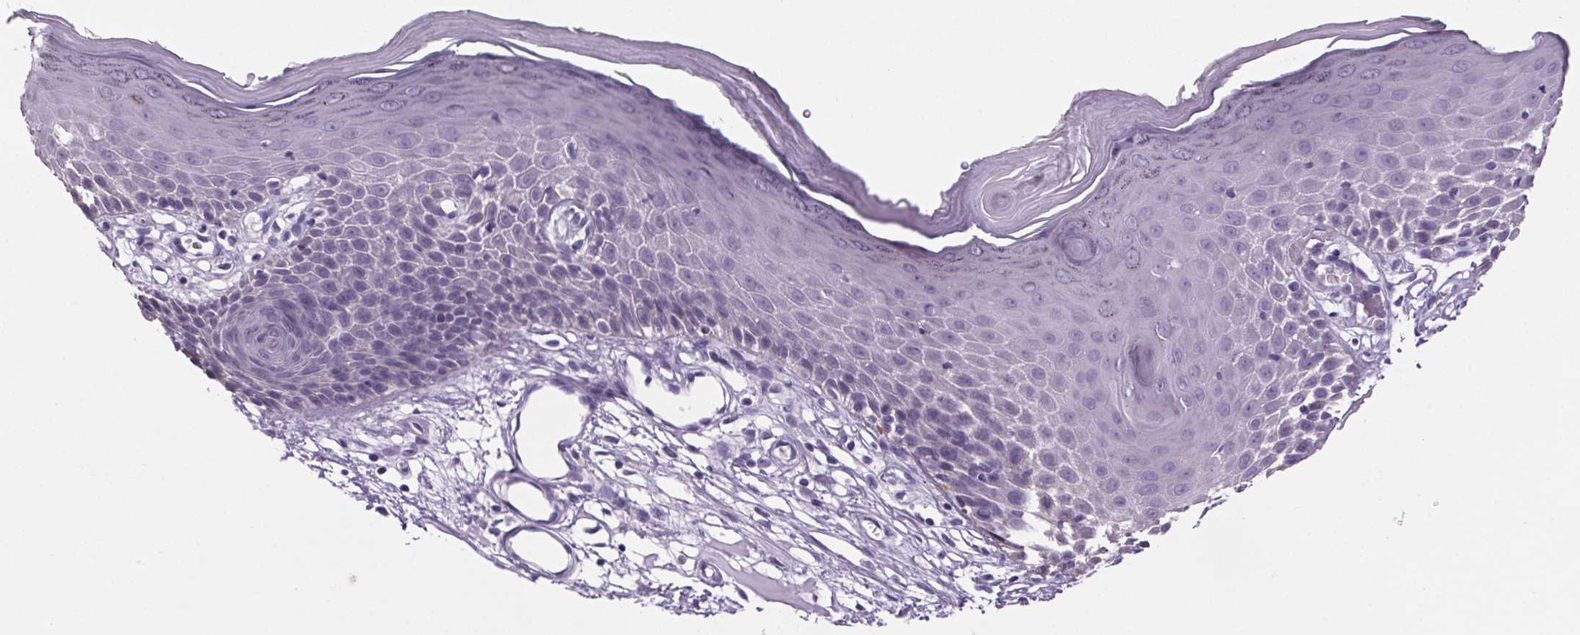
{"staining": {"intensity": "negative", "quantity": "none", "location": "none"}, "tissue": "skin", "cell_type": "Epidermal cells", "image_type": "normal", "snomed": [{"axis": "morphology", "description": "Normal tissue, NOS"}, {"axis": "topography", "description": "Vulva"}], "caption": "High magnification brightfield microscopy of normal skin stained with DAB (3,3'-diaminobenzidine) (brown) and counterstained with hematoxylin (blue): epidermal cells show no significant expression.", "gene": "CUBN", "patient": {"sex": "female", "age": 68}}